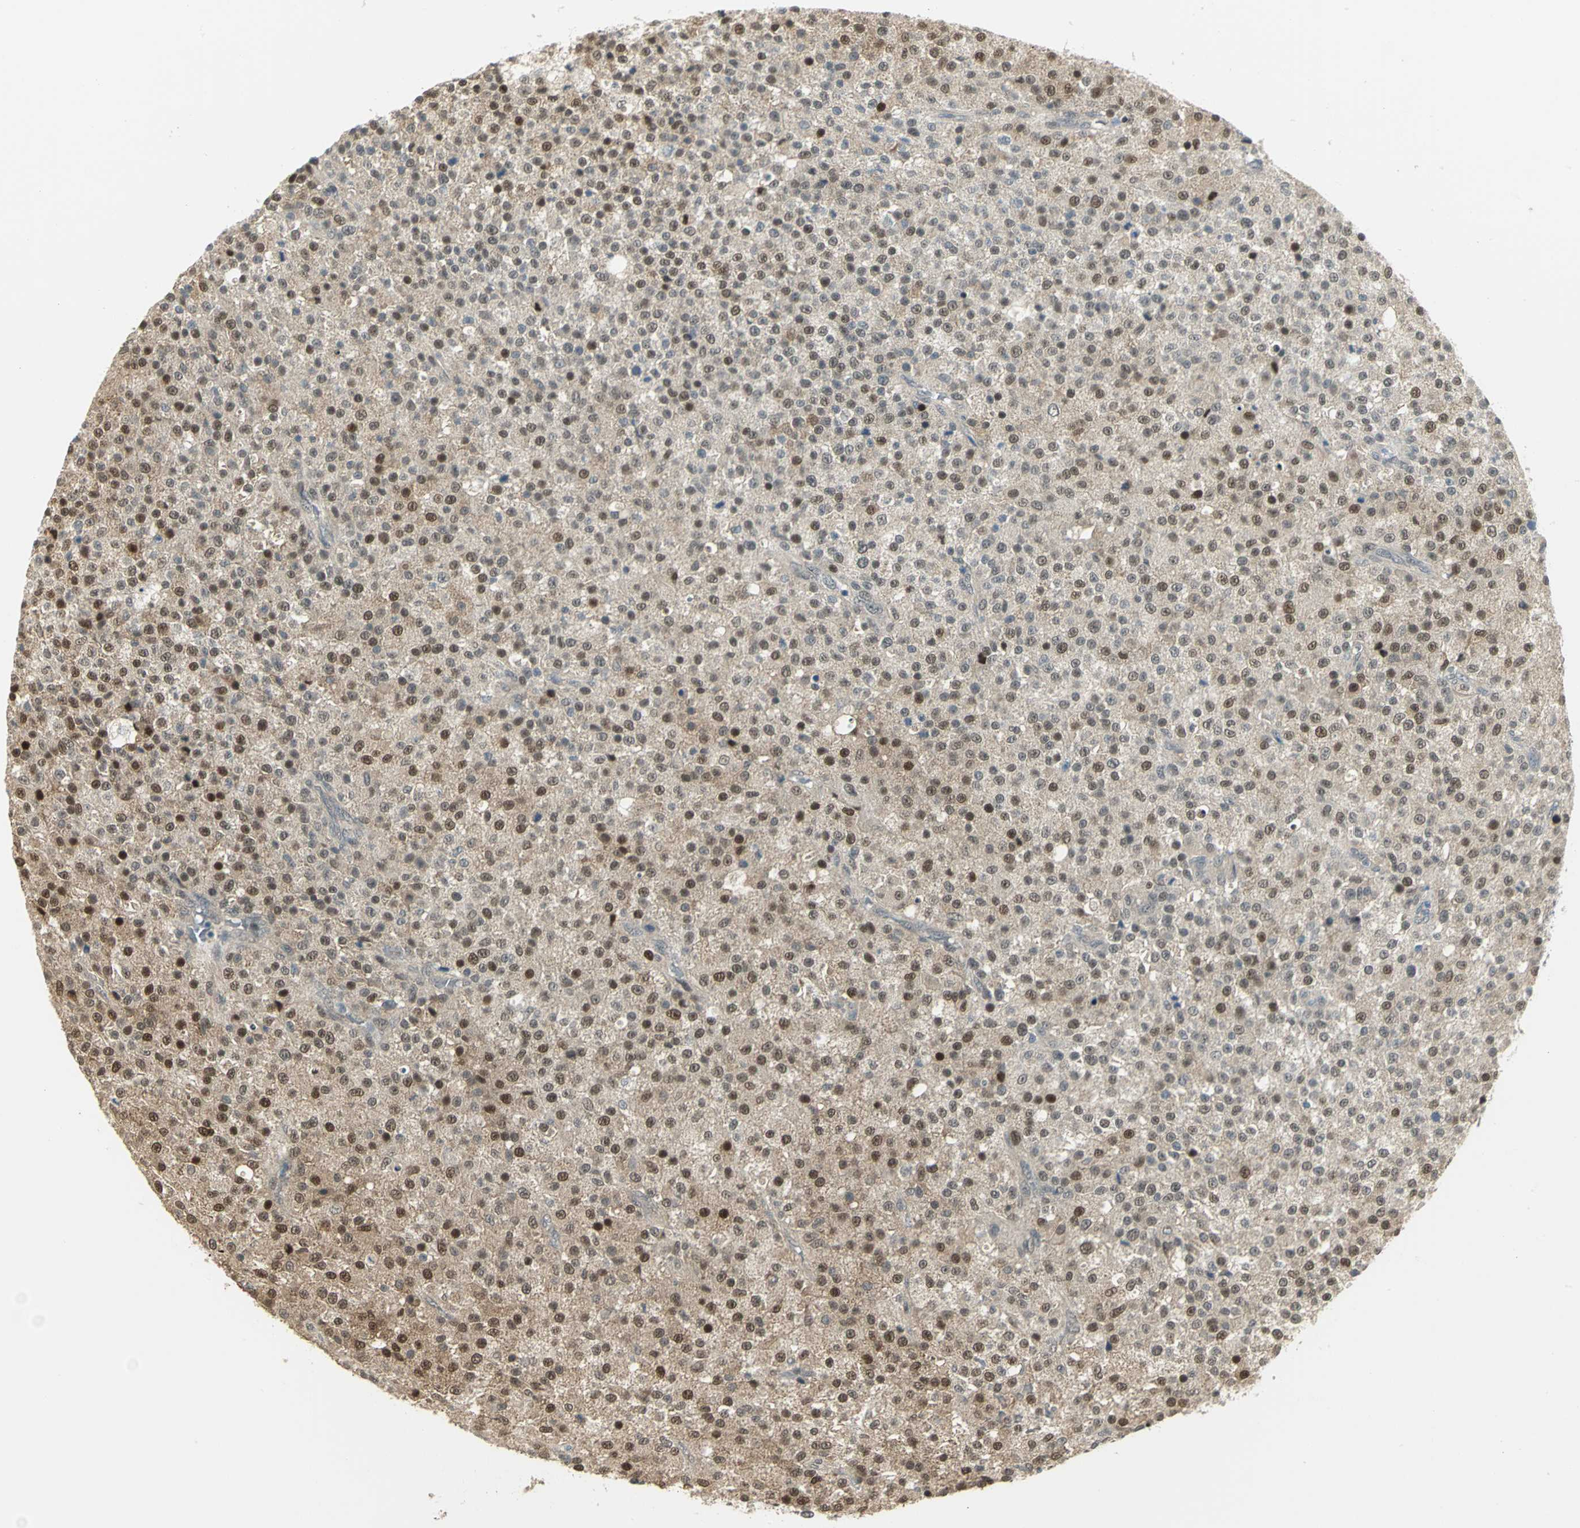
{"staining": {"intensity": "moderate", "quantity": ">75%", "location": "cytoplasmic/membranous,nuclear"}, "tissue": "testis cancer", "cell_type": "Tumor cells", "image_type": "cancer", "snomed": [{"axis": "morphology", "description": "Seminoma, NOS"}, {"axis": "topography", "description": "Testis"}], "caption": "Immunohistochemistry (IHC) image of neoplastic tissue: testis cancer (seminoma) stained using immunohistochemistry displays medium levels of moderate protein expression localized specifically in the cytoplasmic/membranous and nuclear of tumor cells, appearing as a cytoplasmic/membranous and nuclear brown color.", "gene": "PSMC4", "patient": {"sex": "male", "age": 59}}